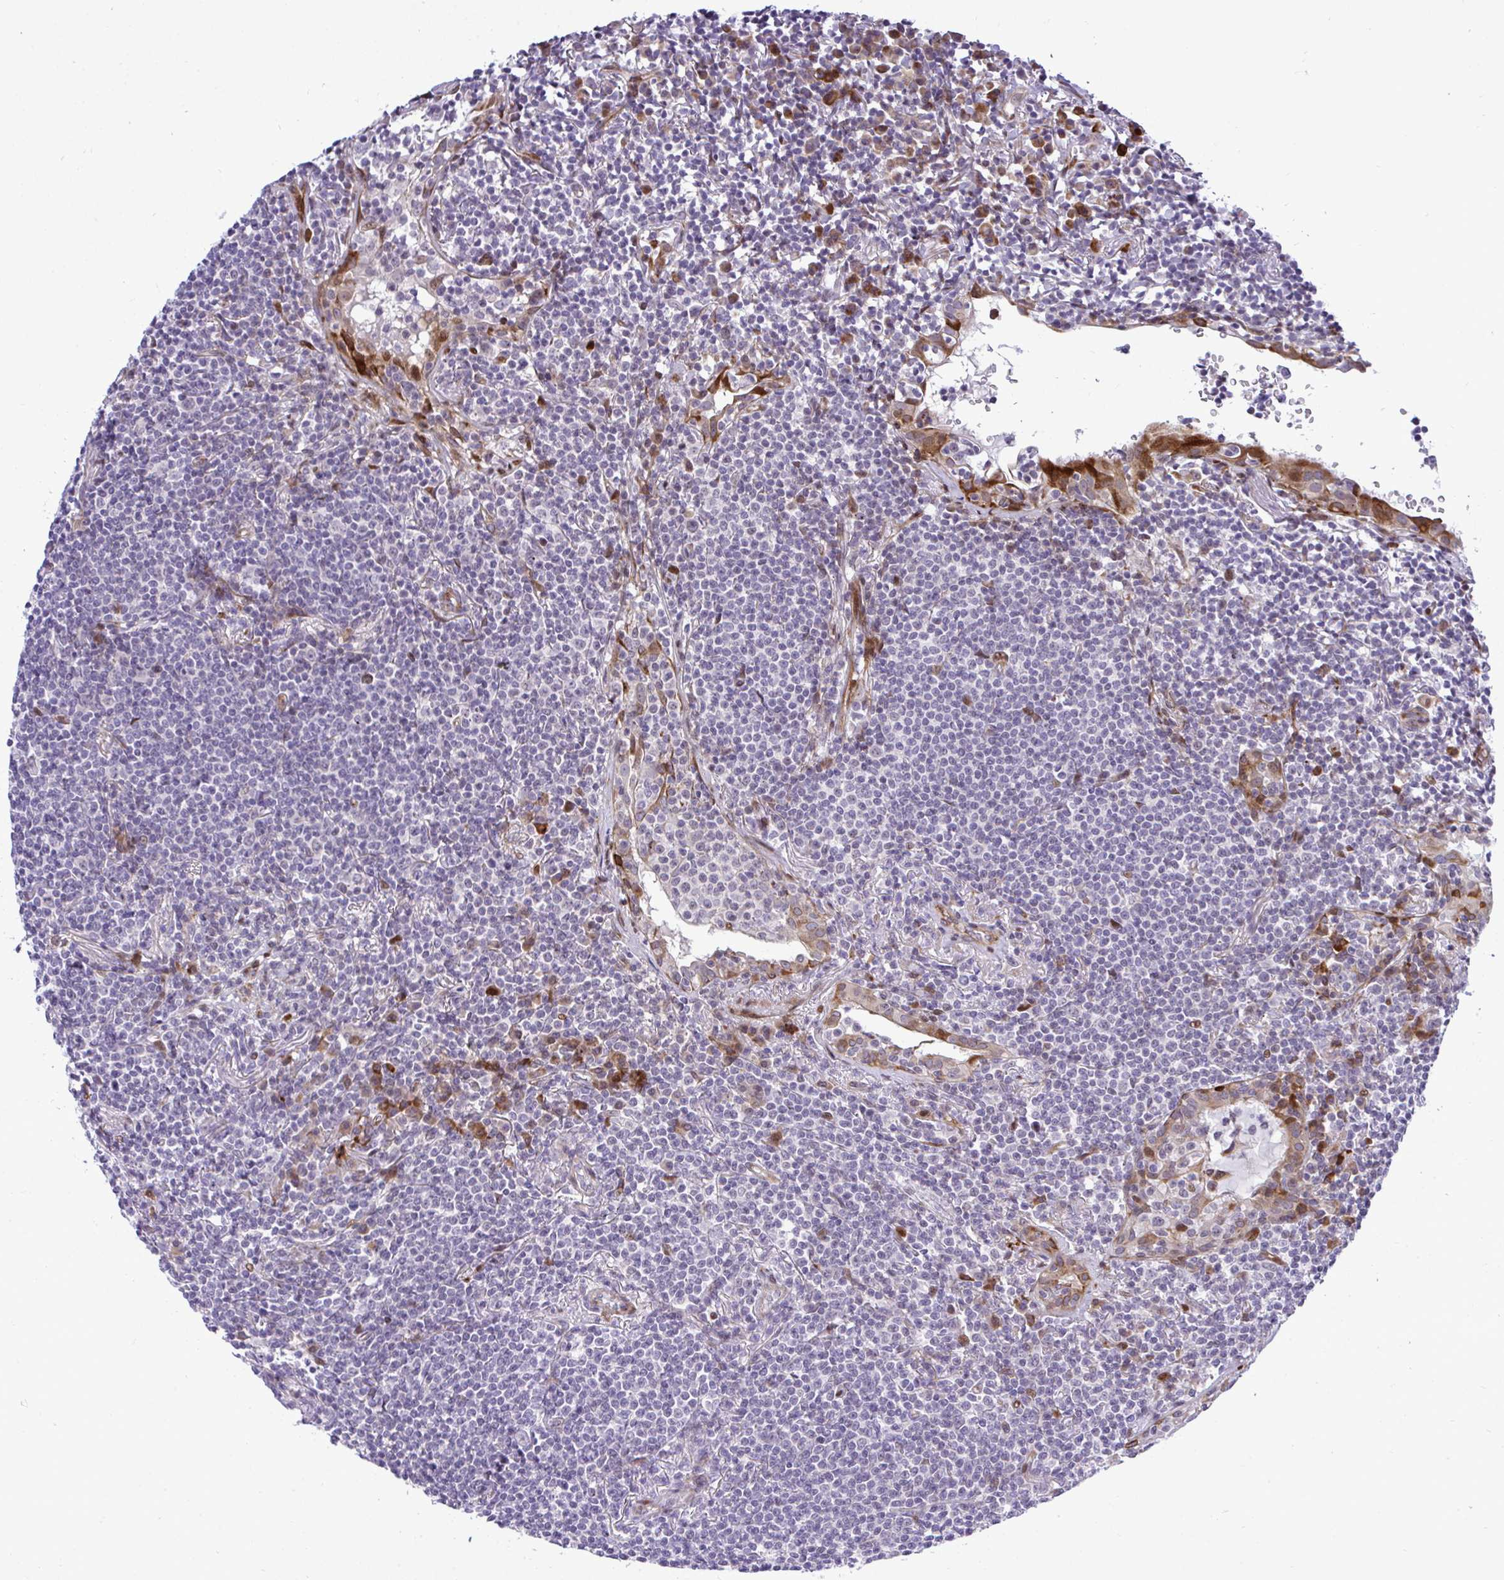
{"staining": {"intensity": "negative", "quantity": "none", "location": "none"}, "tissue": "lymphoma", "cell_type": "Tumor cells", "image_type": "cancer", "snomed": [{"axis": "morphology", "description": "Malignant lymphoma, non-Hodgkin's type, Low grade"}, {"axis": "topography", "description": "Lung"}], "caption": "This is an immunohistochemistry micrograph of malignant lymphoma, non-Hodgkin's type (low-grade). There is no positivity in tumor cells.", "gene": "CASTOR2", "patient": {"sex": "female", "age": 71}}